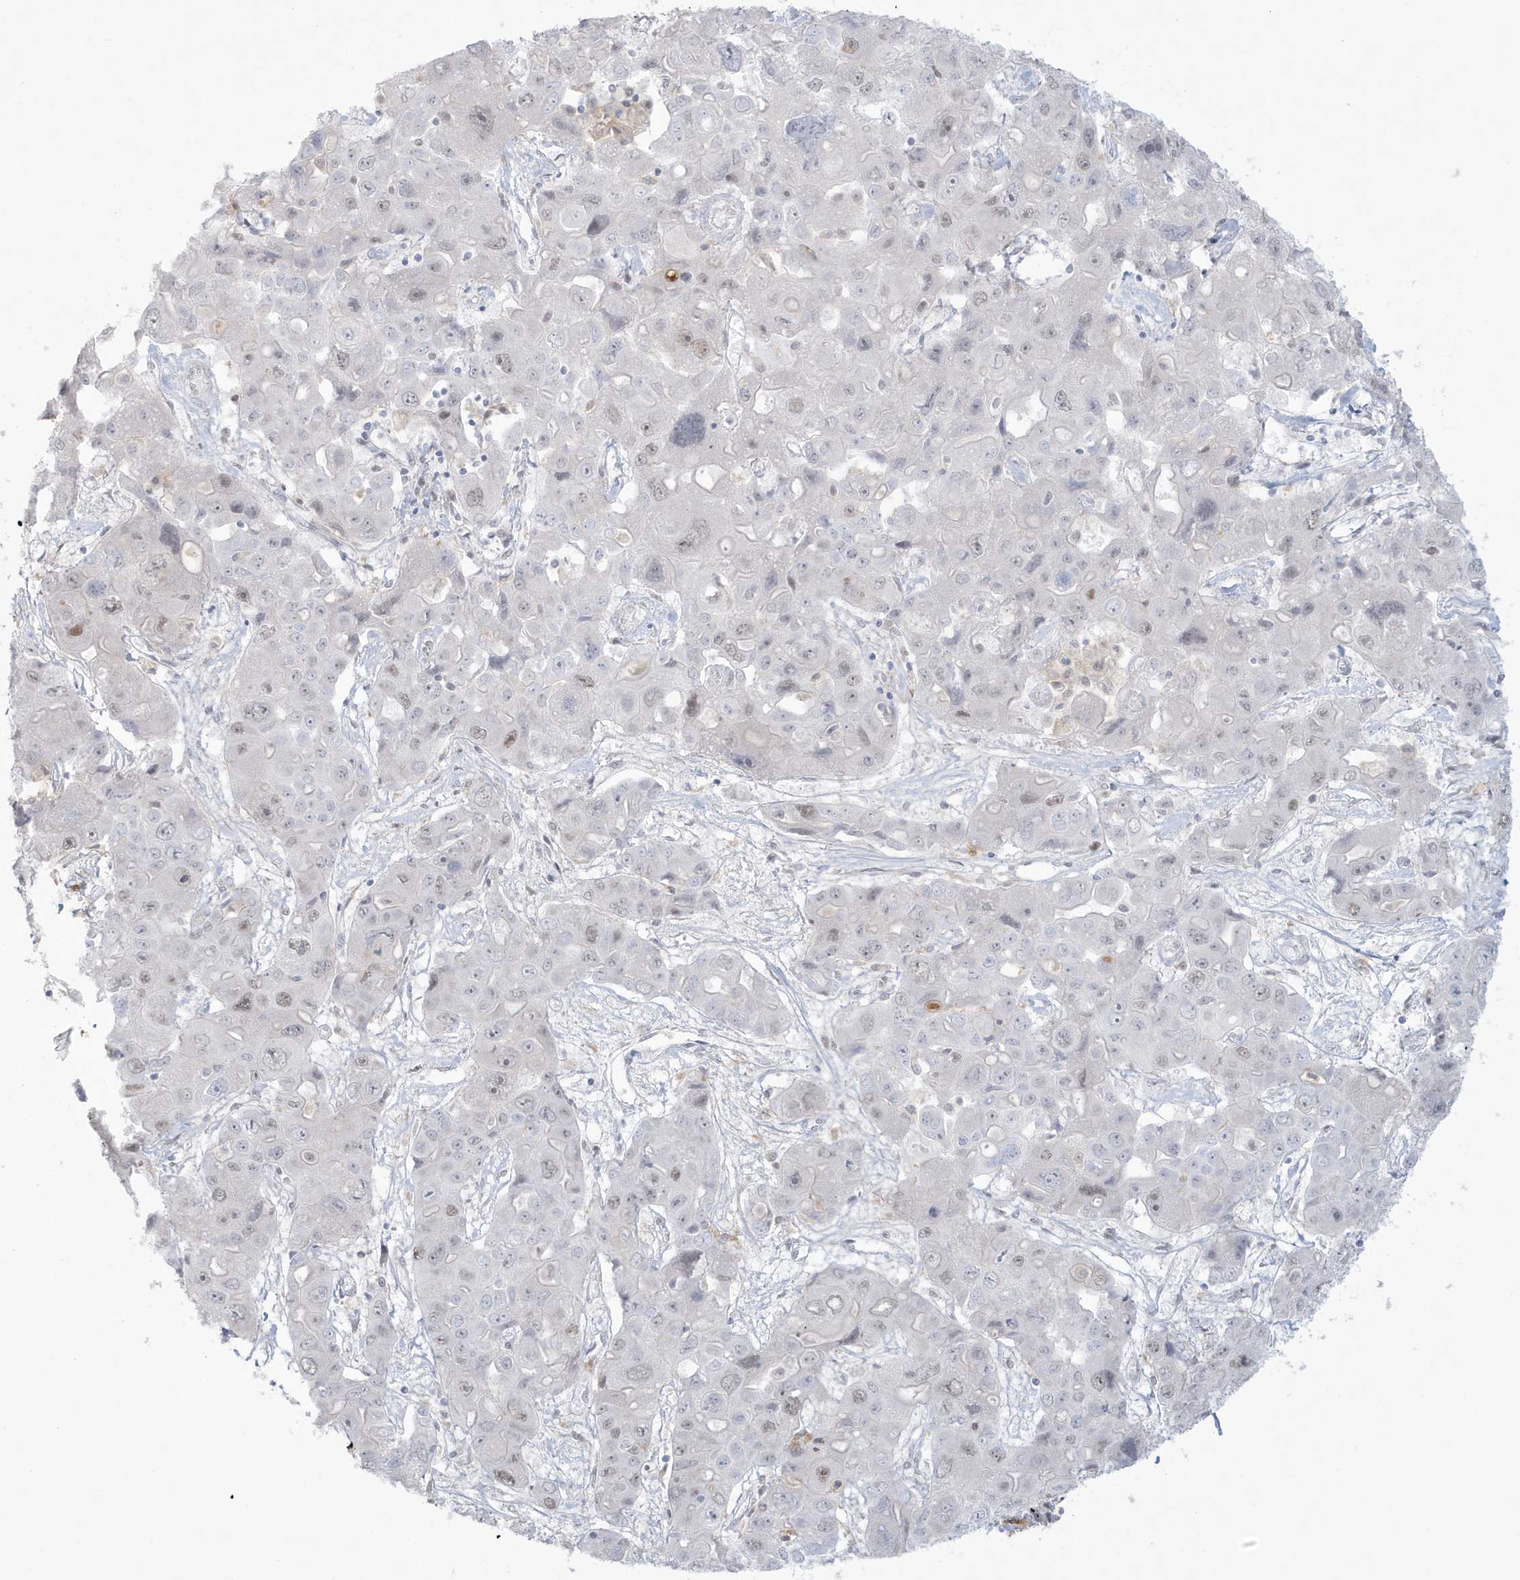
{"staining": {"intensity": "weak", "quantity": "<25%", "location": "nuclear"}, "tissue": "liver cancer", "cell_type": "Tumor cells", "image_type": "cancer", "snomed": [{"axis": "morphology", "description": "Cholangiocarcinoma"}, {"axis": "topography", "description": "Liver"}], "caption": "Immunohistochemistry (IHC) histopathology image of human liver cholangiocarcinoma stained for a protein (brown), which exhibits no staining in tumor cells.", "gene": "HERC6", "patient": {"sex": "male", "age": 67}}